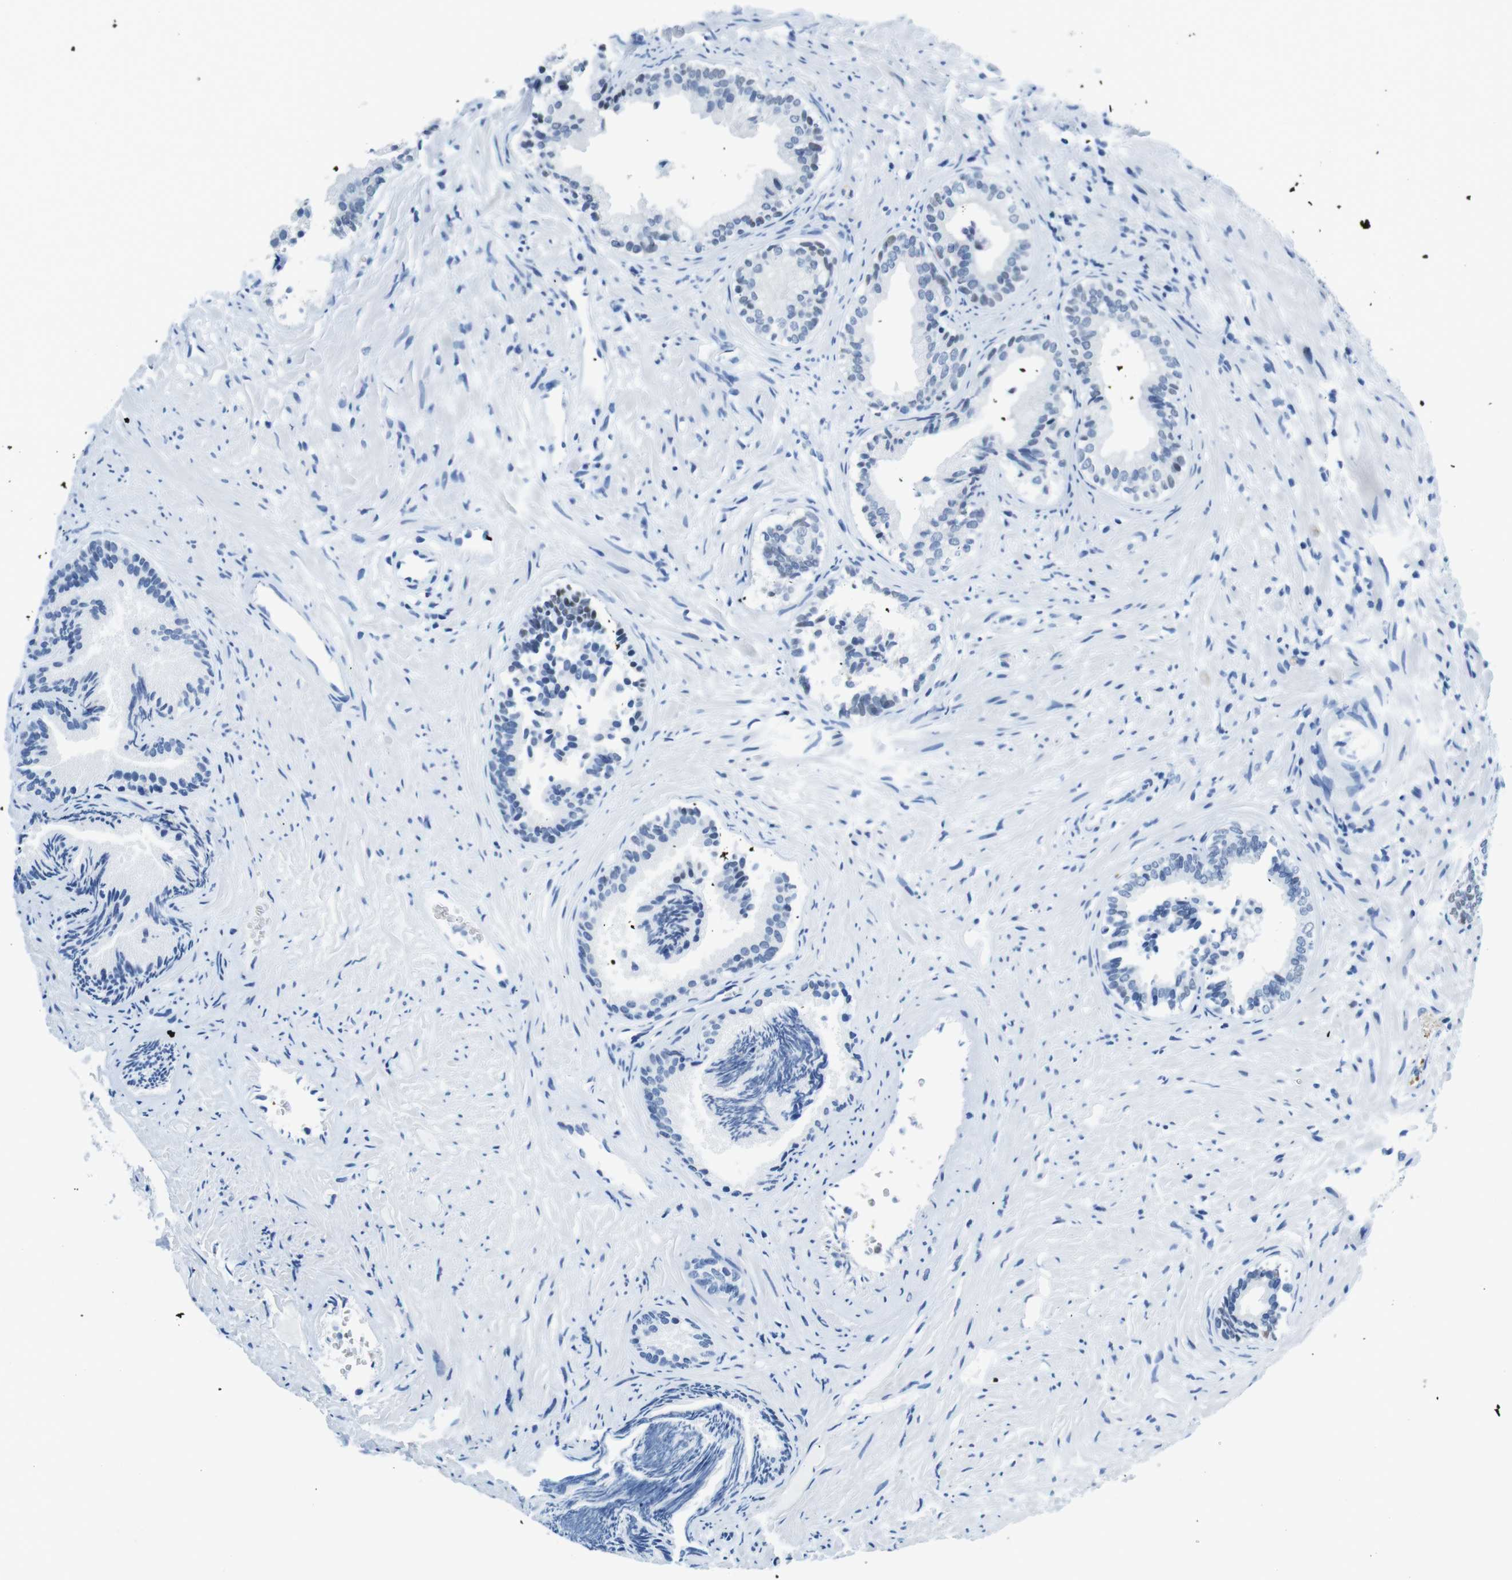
{"staining": {"intensity": "negative", "quantity": "none", "location": "none"}, "tissue": "prostate", "cell_type": "Glandular cells", "image_type": "normal", "snomed": [{"axis": "morphology", "description": "Normal tissue, NOS"}, {"axis": "topography", "description": "Prostate"}], "caption": "This histopathology image is of normal prostate stained with immunohistochemistry (IHC) to label a protein in brown with the nuclei are counter-stained blue. There is no expression in glandular cells.", "gene": "TFAP2C", "patient": {"sex": "male", "age": 76}}